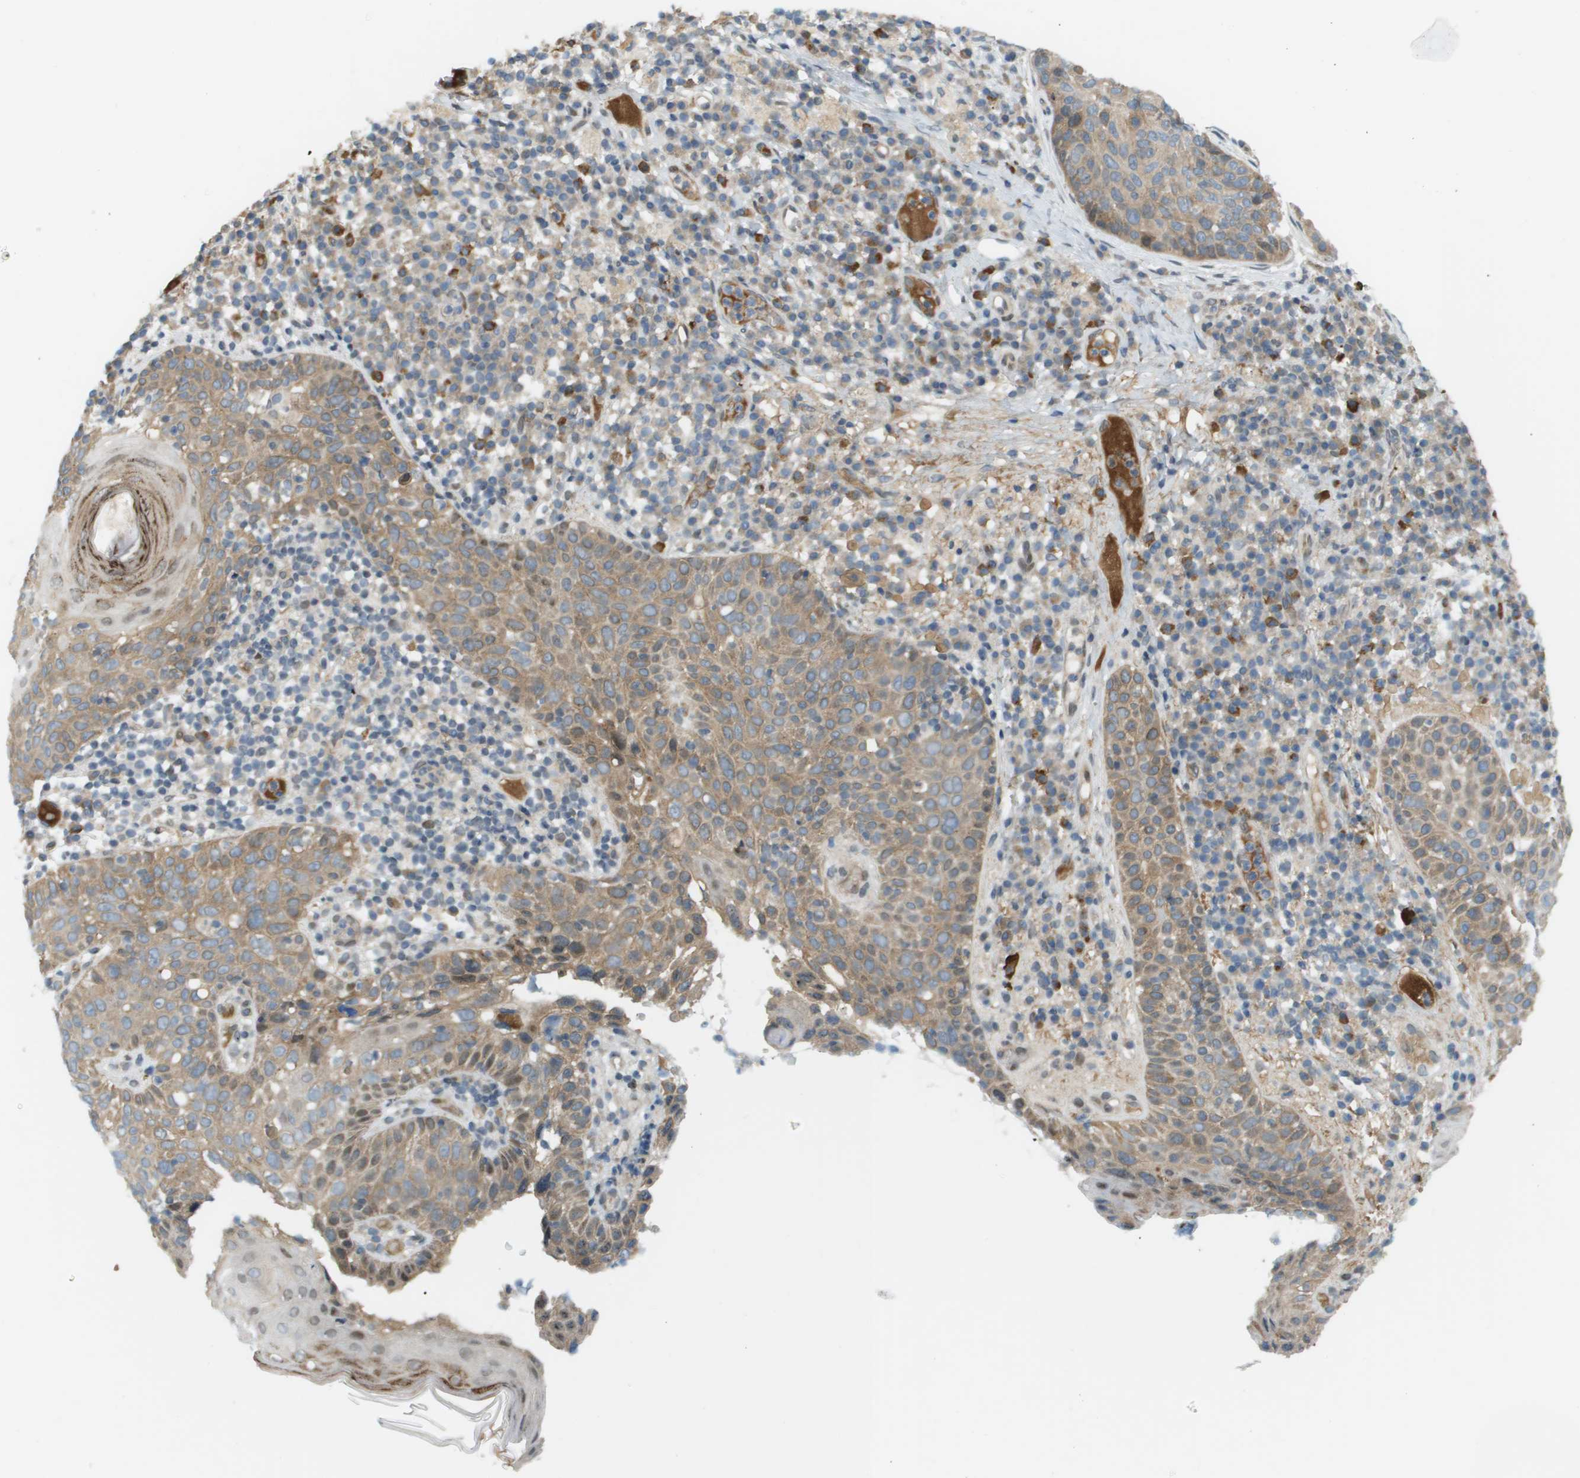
{"staining": {"intensity": "moderate", "quantity": ">75%", "location": "cytoplasmic/membranous,nuclear"}, "tissue": "skin cancer", "cell_type": "Tumor cells", "image_type": "cancer", "snomed": [{"axis": "morphology", "description": "Squamous cell carcinoma in situ, NOS"}, {"axis": "morphology", "description": "Squamous cell carcinoma, NOS"}, {"axis": "topography", "description": "Skin"}], "caption": "Human skin cancer (squamous cell carcinoma) stained with a brown dye shows moderate cytoplasmic/membranous and nuclear positive expression in approximately >75% of tumor cells.", "gene": "CACNB4", "patient": {"sex": "male", "age": 93}}